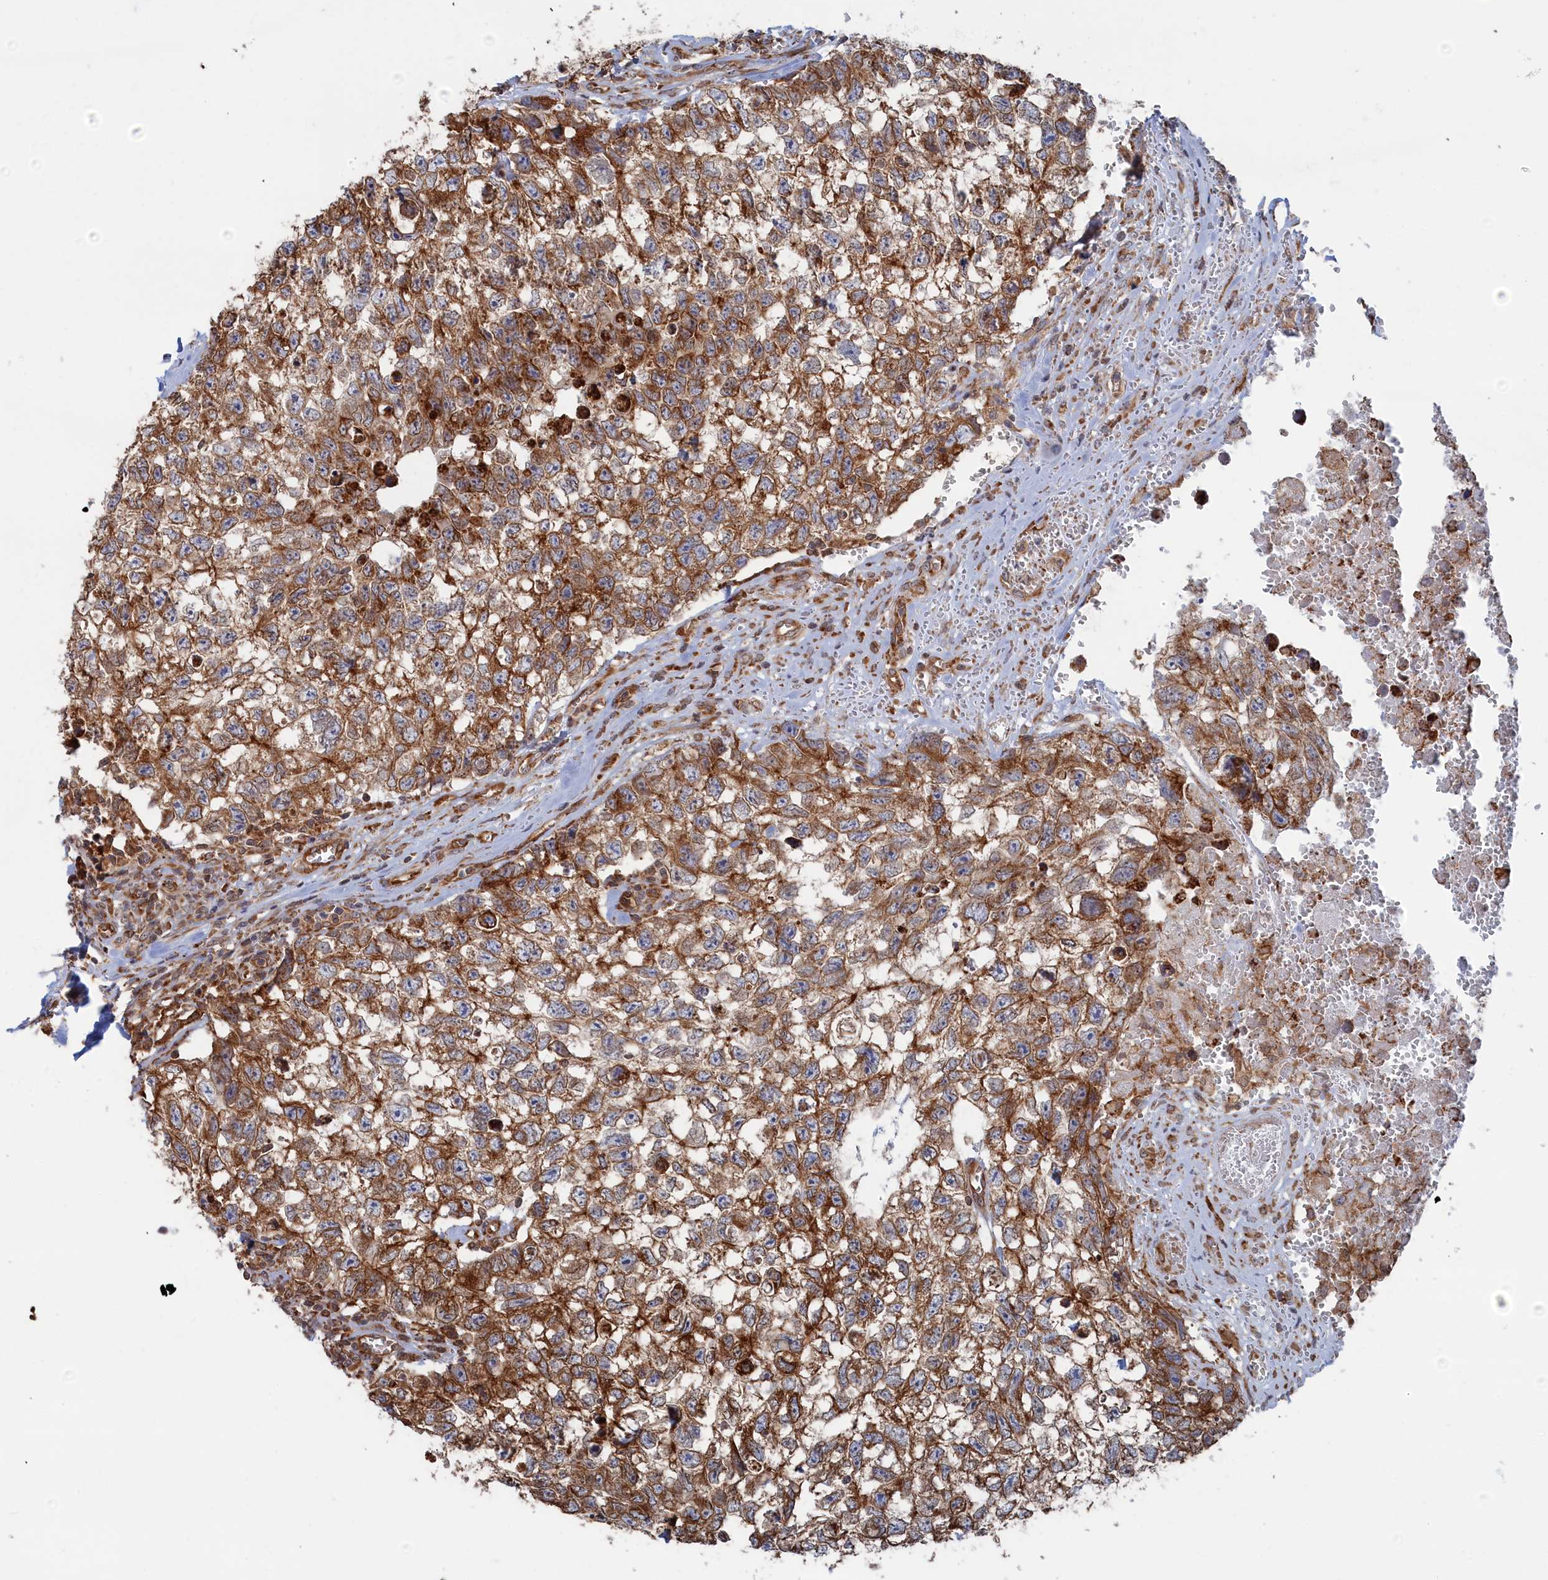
{"staining": {"intensity": "moderate", "quantity": ">75%", "location": "cytoplasmic/membranous"}, "tissue": "testis cancer", "cell_type": "Tumor cells", "image_type": "cancer", "snomed": [{"axis": "morphology", "description": "Seminoma, NOS"}, {"axis": "morphology", "description": "Carcinoma, Embryonal, NOS"}, {"axis": "topography", "description": "Testis"}], "caption": "About >75% of tumor cells in human testis embryonal carcinoma demonstrate moderate cytoplasmic/membranous protein expression as visualized by brown immunohistochemical staining.", "gene": "BPIFB6", "patient": {"sex": "male", "age": 29}}